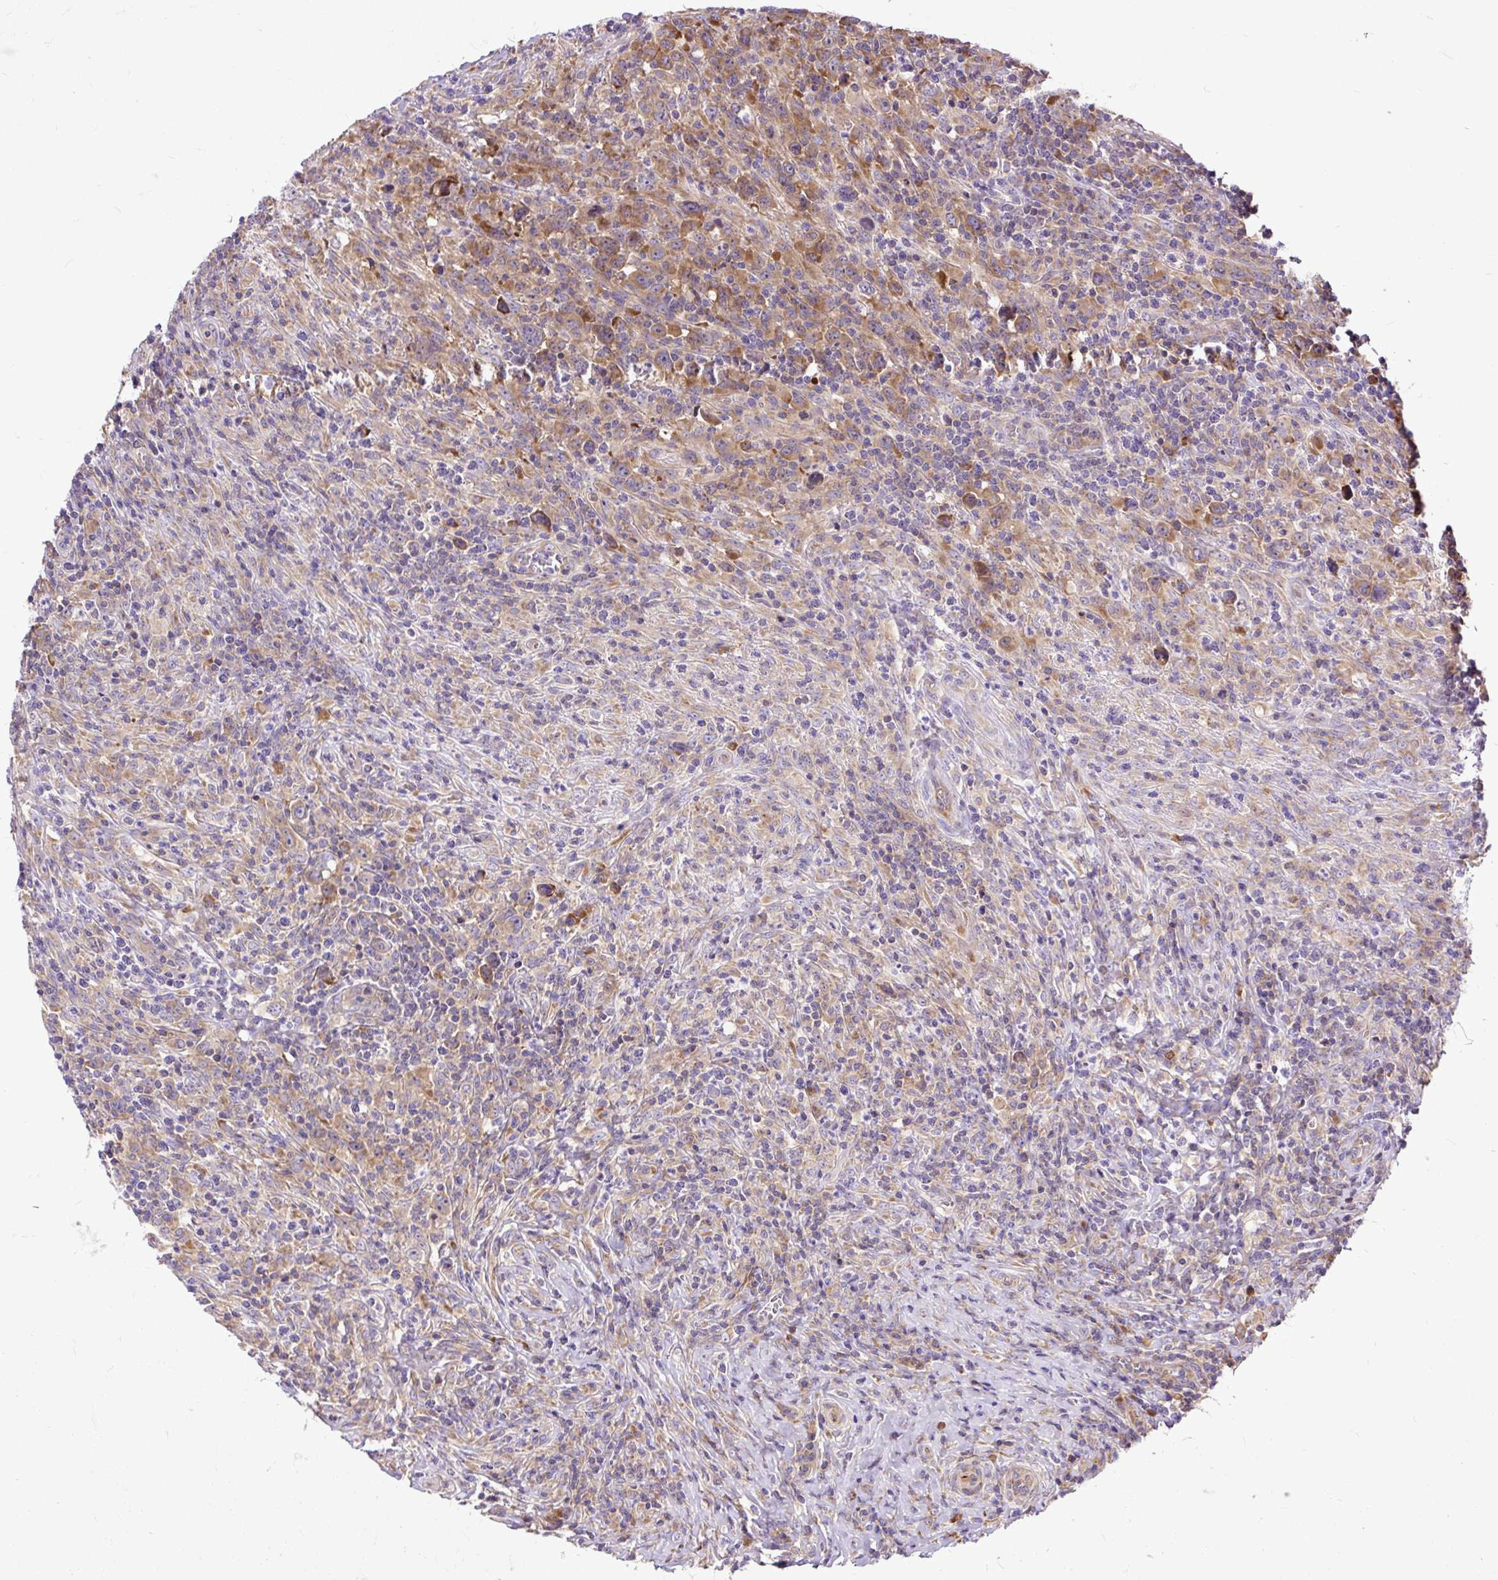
{"staining": {"intensity": "moderate", "quantity": ">75%", "location": "cytoplasmic/membranous"}, "tissue": "lymphoma", "cell_type": "Tumor cells", "image_type": "cancer", "snomed": [{"axis": "morphology", "description": "Hodgkin's disease, NOS"}, {"axis": "topography", "description": "Lymph node"}], "caption": "Immunohistochemistry (DAB) staining of lymphoma exhibits moderate cytoplasmic/membranous protein expression in about >75% of tumor cells. (IHC, brightfield microscopy, high magnification).", "gene": "RPS5", "patient": {"sex": "female", "age": 18}}